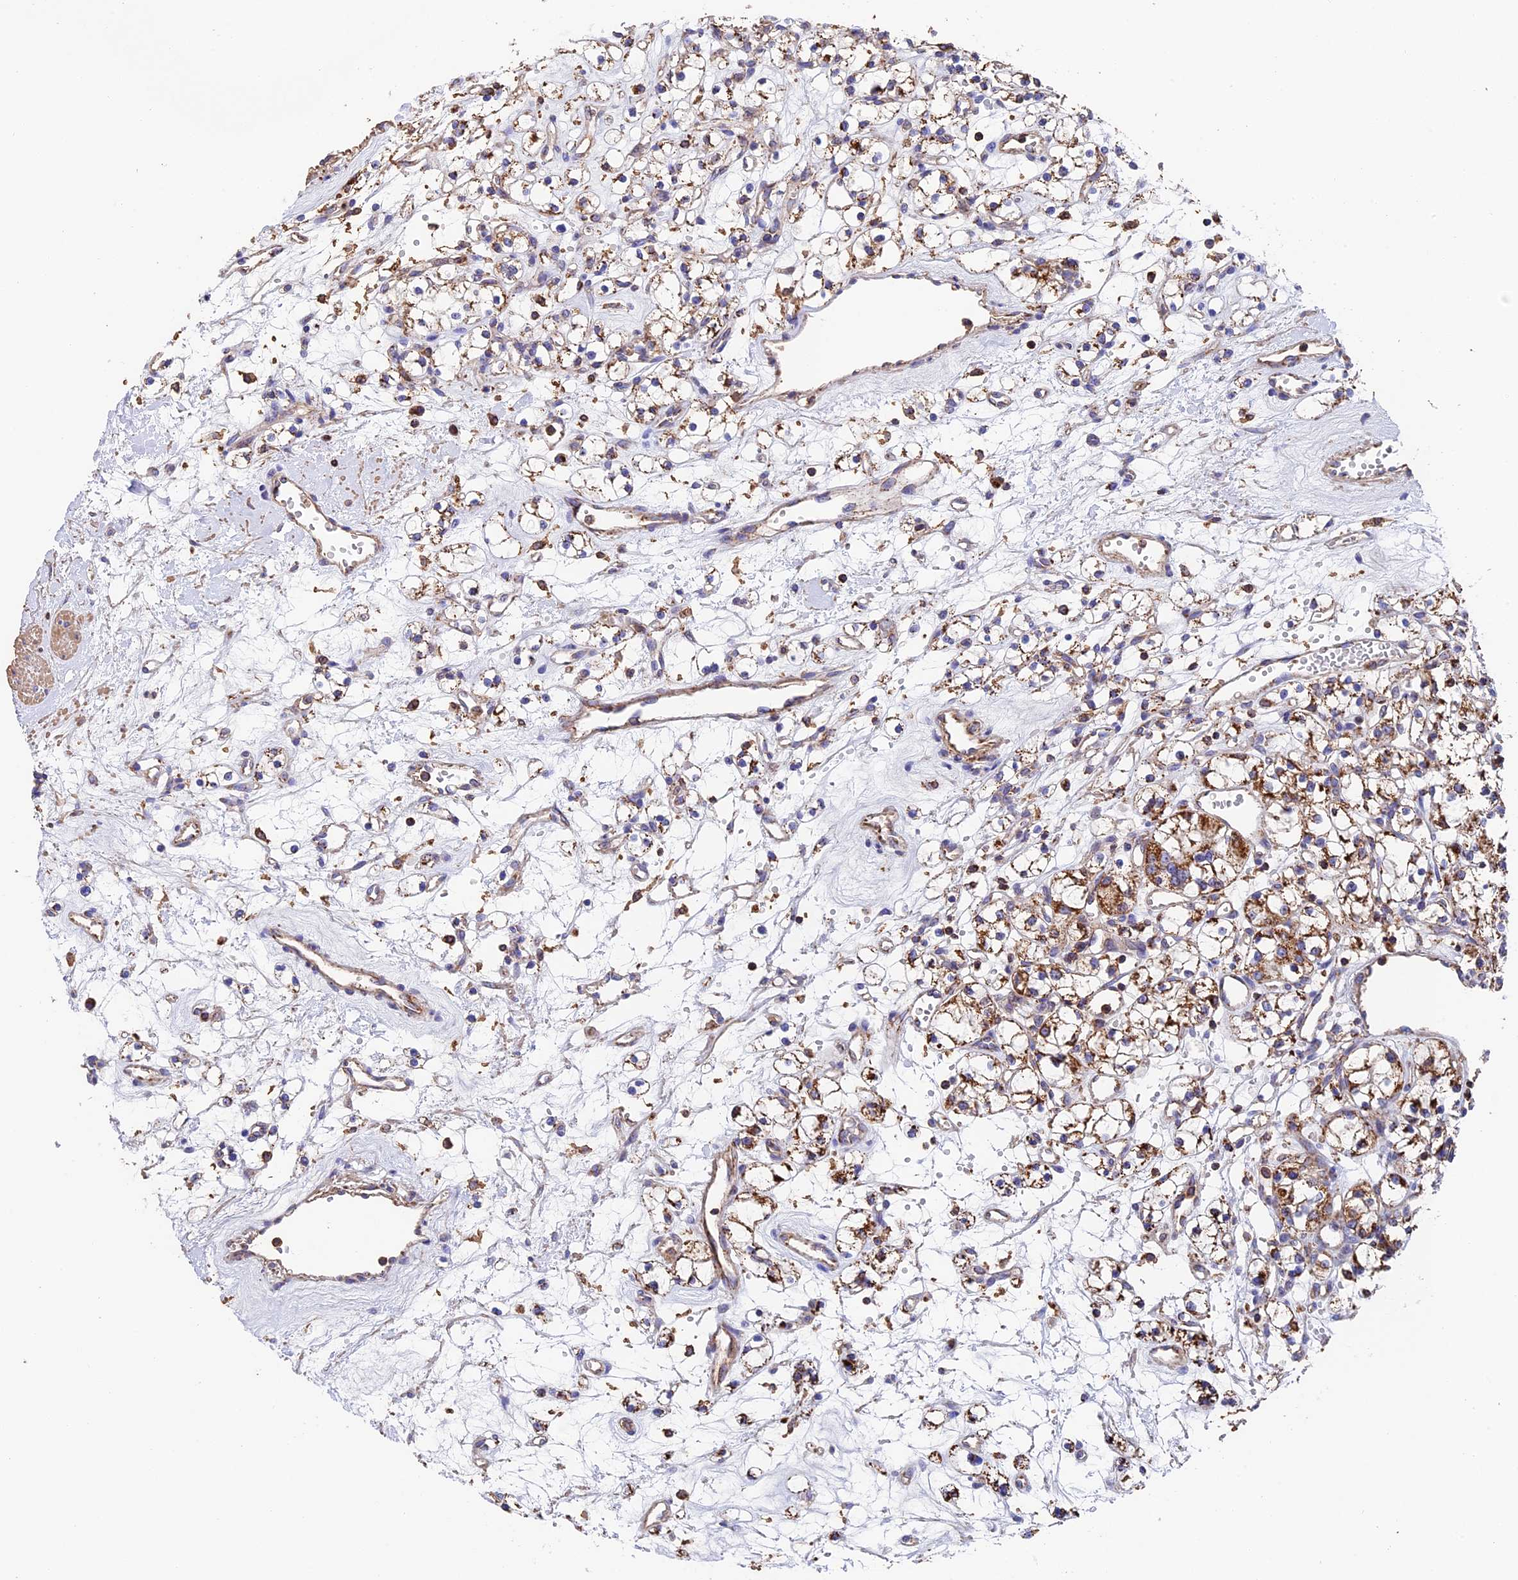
{"staining": {"intensity": "moderate", "quantity": ">75%", "location": "cytoplasmic/membranous"}, "tissue": "renal cancer", "cell_type": "Tumor cells", "image_type": "cancer", "snomed": [{"axis": "morphology", "description": "Adenocarcinoma, NOS"}, {"axis": "topography", "description": "Kidney"}], "caption": "Tumor cells show medium levels of moderate cytoplasmic/membranous staining in about >75% of cells in renal cancer.", "gene": "ADAT1", "patient": {"sex": "female", "age": 59}}